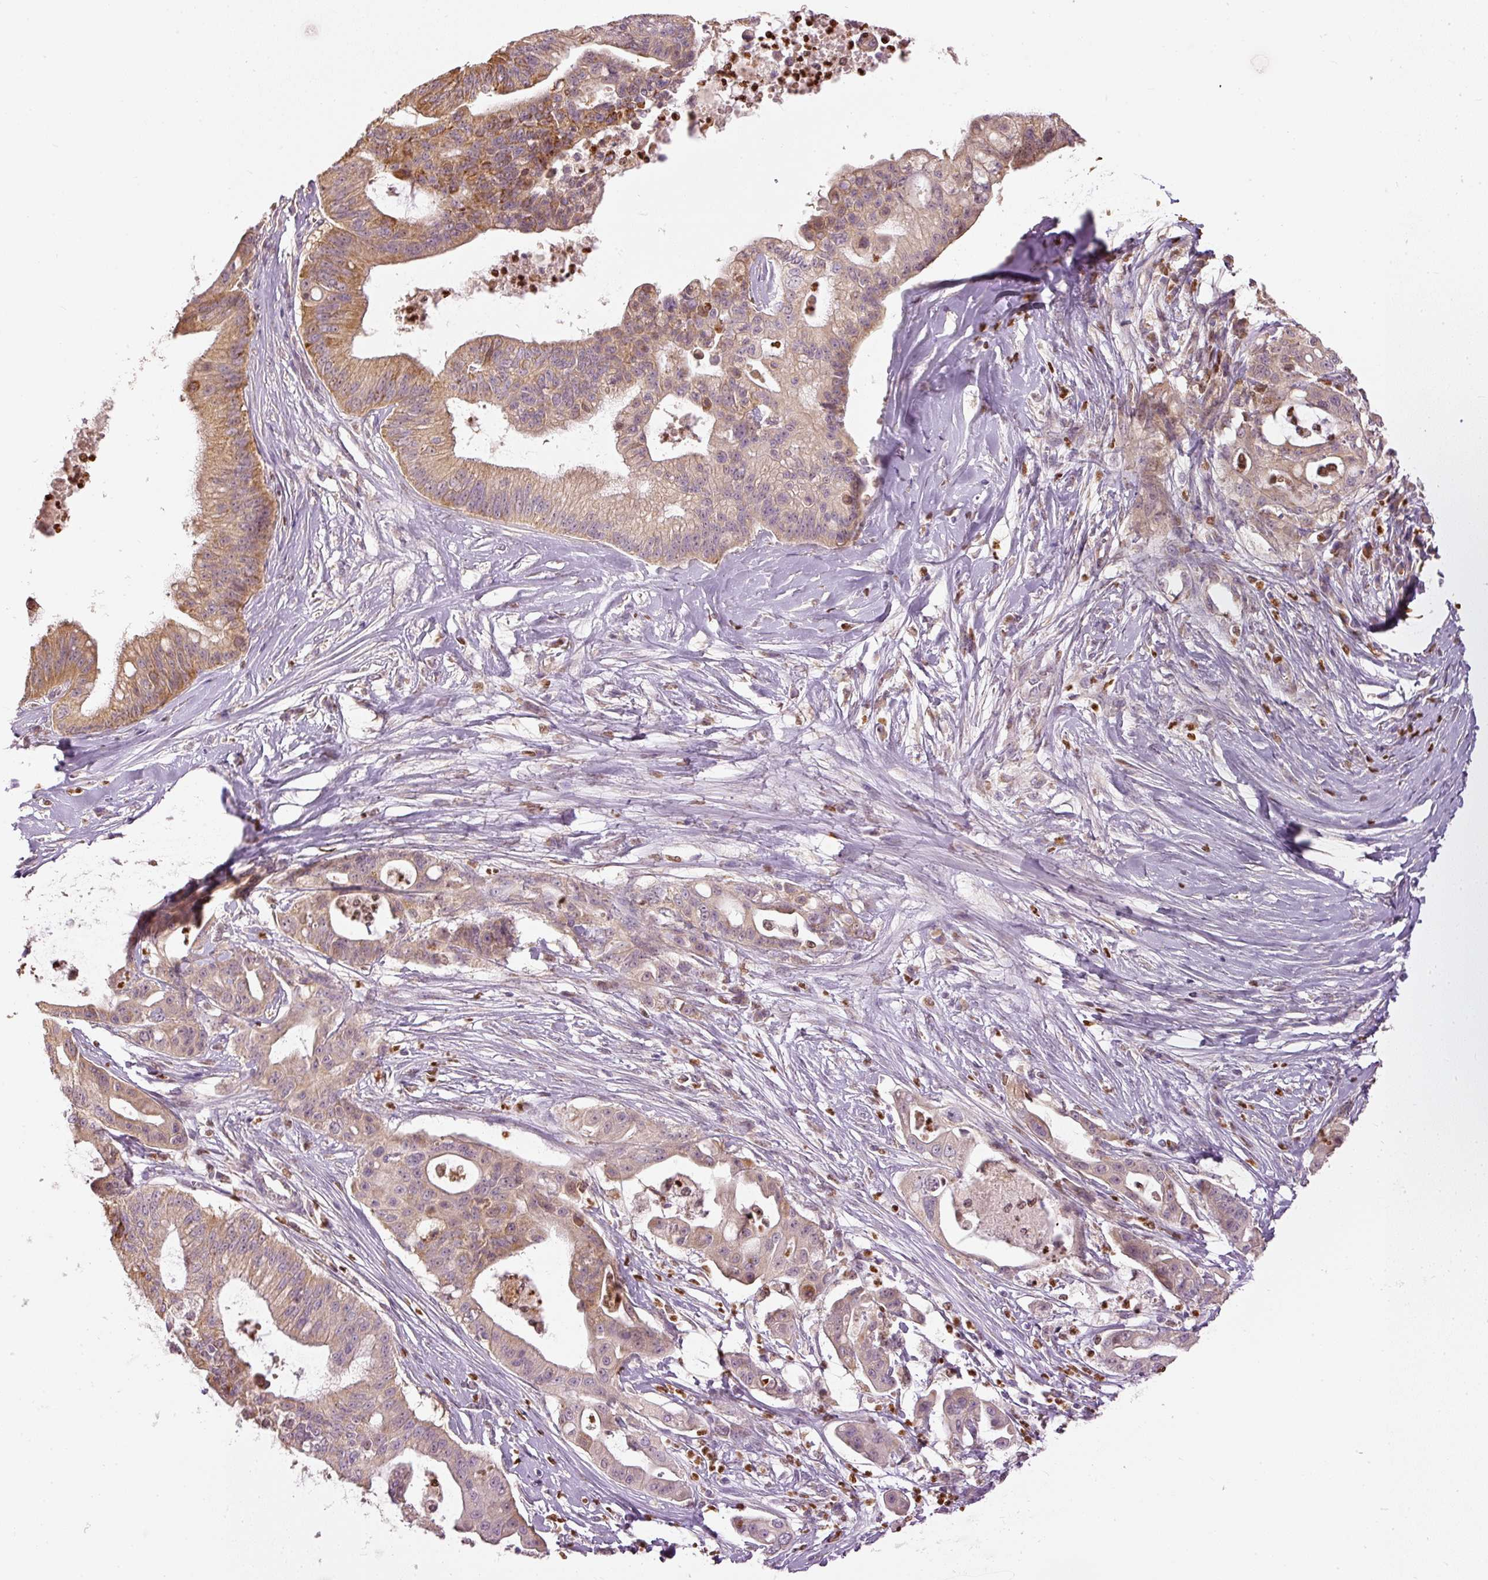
{"staining": {"intensity": "weak", "quantity": ">75%", "location": "cytoplasmic/membranous"}, "tissue": "ovarian cancer", "cell_type": "Tumor cells", "image_type": "cancer", "snomed": [{"axis": "morphology", "description": "Cystadenocarcinoma, mucinous, NOS"}, {"axis": "topography", "description": "Ovary"}], "caption": "Immunohistochemistry of ovarian cancer (mucinous cystadenocarcinoma) exhibits low levels of weak cytoplasmic/membranous staining in about >75% of tumor cells.", "gene": "MTHFD1L", "patient": {"sex": "female", "age": 70}}